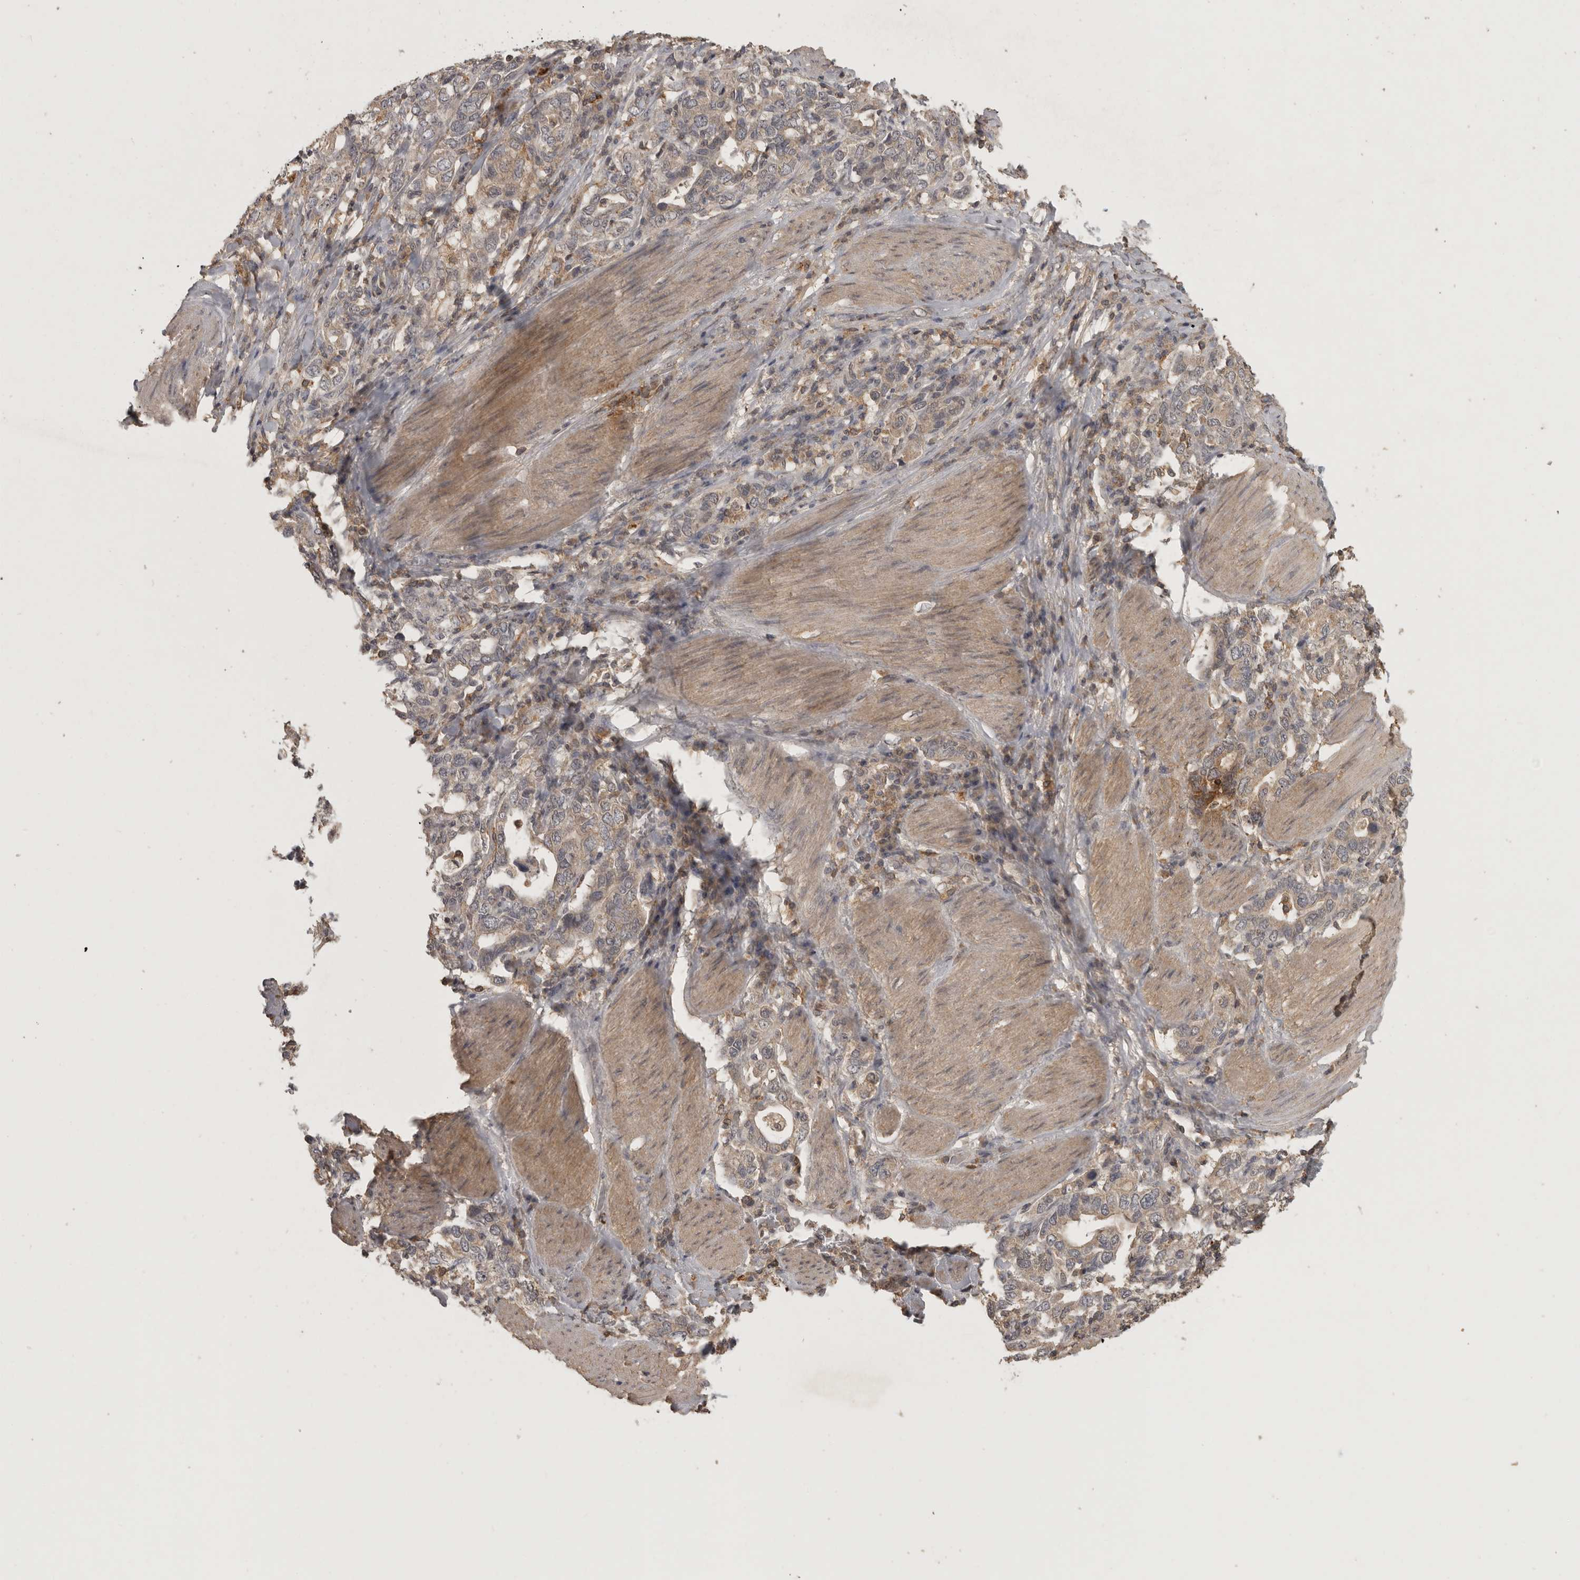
{"staining": {"intensity": "weak", "quantity": "25%-75%", "location": "cytoplasmic/membranous"}, "tissue": "stomach cancer", "cell_type": "Tumor cells", "image_type": "cancer", "snomed": [{"axis": "morphology", "description": "Adenocarcinoma, NOS"}, {"axis": "topography", "description": "Stomach, upper"}], "caption": "A low amount of weak cytoplasmic/membranous staining is present in about 25%-75% of tumor cells in stomach cancer tissue.", "gene": "ADAMTS4", "patient": {"sex": "male", "age": 62}}